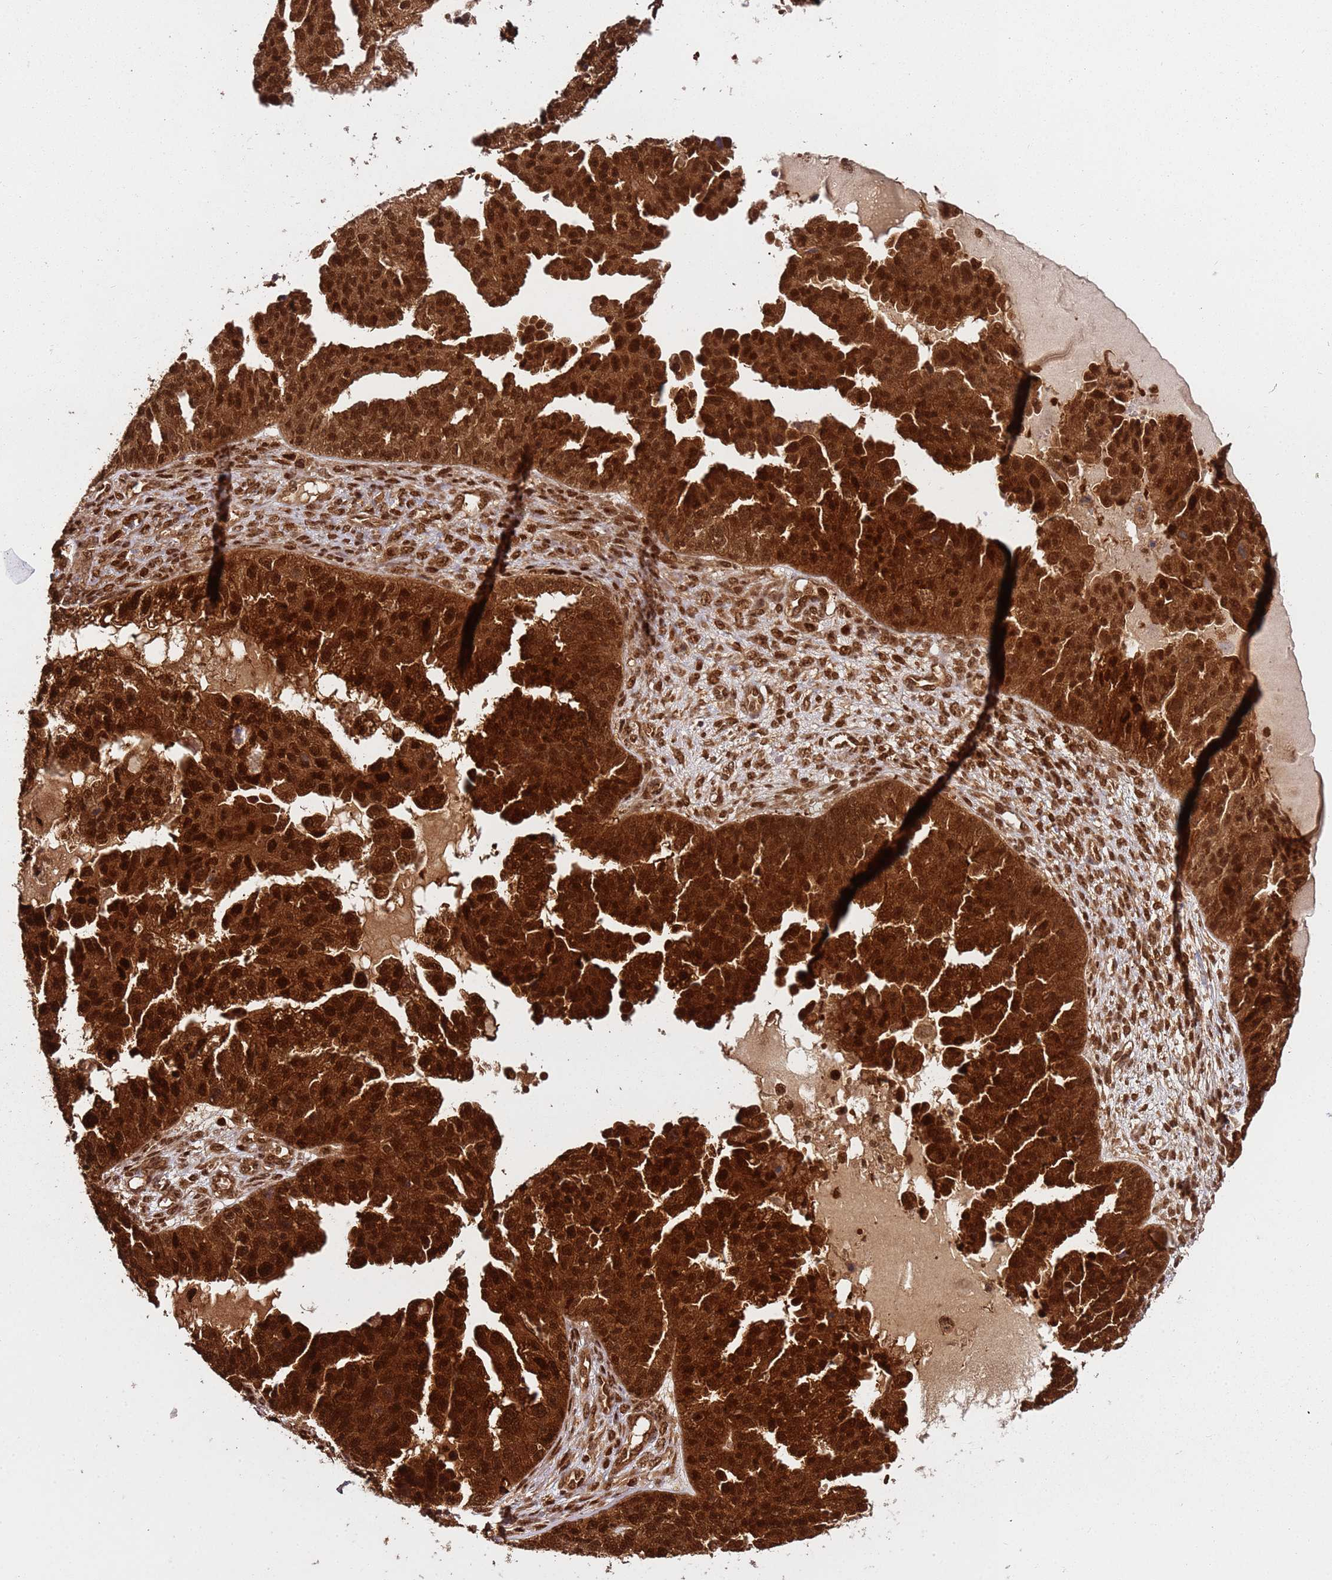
{"staining": {"intensity": "strong", "quantity": ">75%", "location": "cytoplasmic/membranous,nuclear"}, "tissue": "ovarian cancer", "cell_type": "Tumor cells", "image_type": "cancer", "snomed": [{"axis": "morphology", "description": "Cystadenocarcinoma, serous, NOS"}, {"axis": "topography", "description": "Ovary"}], "caption": "Immunohistochemistry (IHC) of serous cystadenocarcinoma (ovarian) reveals high levels of strong cytoplasmic/membranous and nuclear expression in about >75% of tumor cells. The protein of interest is stained brown, and the nuclei are stained in blue (DAB IHC with brightfield microscopy, high magnification).", "gene": "PGLS", "patient": {"sex": "female", "age": 58}}